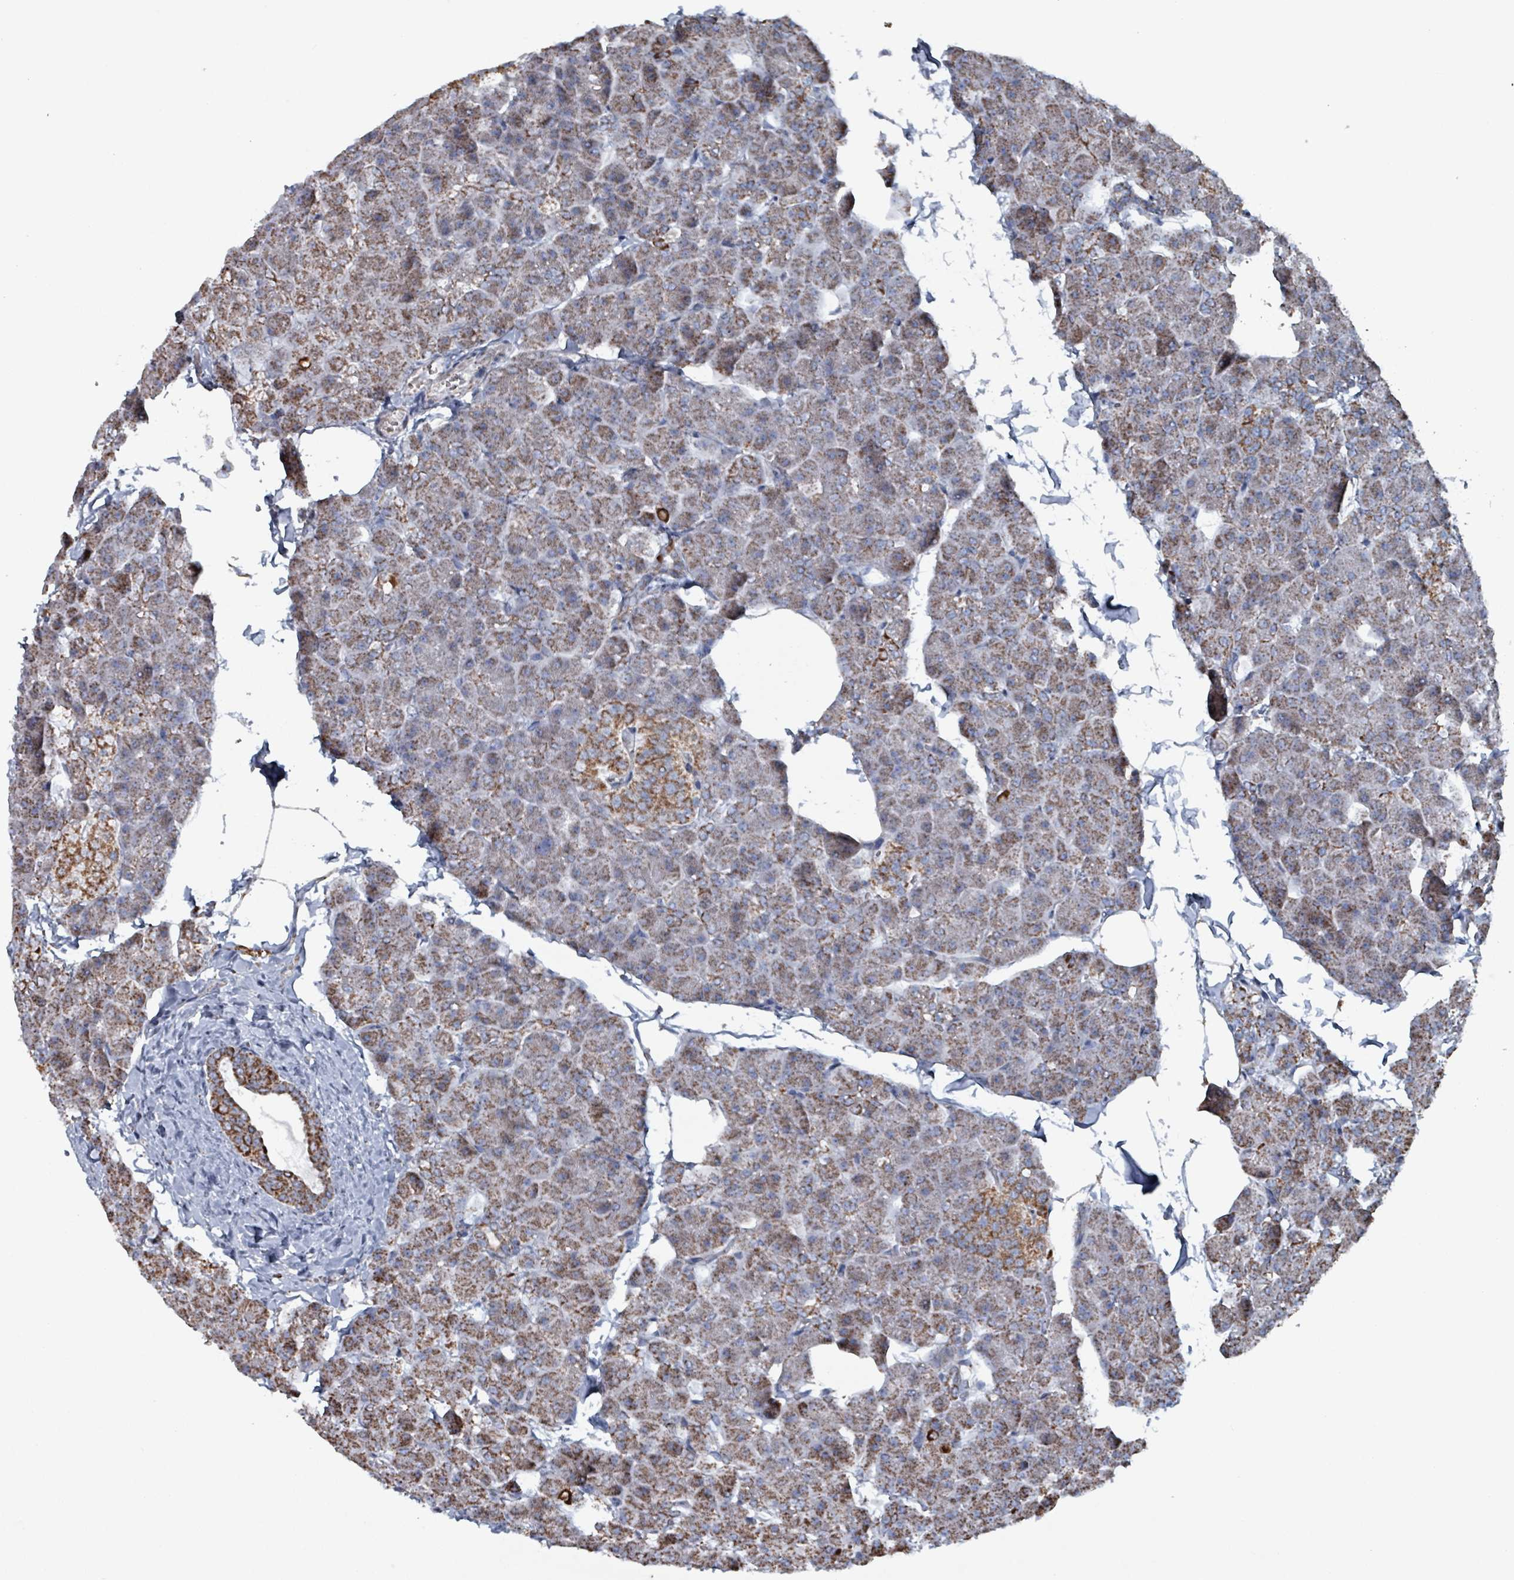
{"staining": {"intensity": "moderate", "quantity": "25%-75%", "location": "cytoplasmic/membranous"}, "tissue": "pancreas", "cell_type": "Exocrine glandular cells", "image_type": "normal", "snomed": [{"axis": "morphology", "description": "Normal tissue, NOS"}, {"axis": "topography", "description": "Pancreas"}], "caption": "The histopathology image reveals a brown stain indicating the presence of a protein in the cytoplasmic/membranous of exocrine glandular cells in pancreas. The protein is stained brown, and the nuclei are stained in blue (DAB IHC with brightfield microscopy, high magnification).", "gene": "ABHD18", "patient": {"sex": "male", "age": 35}}